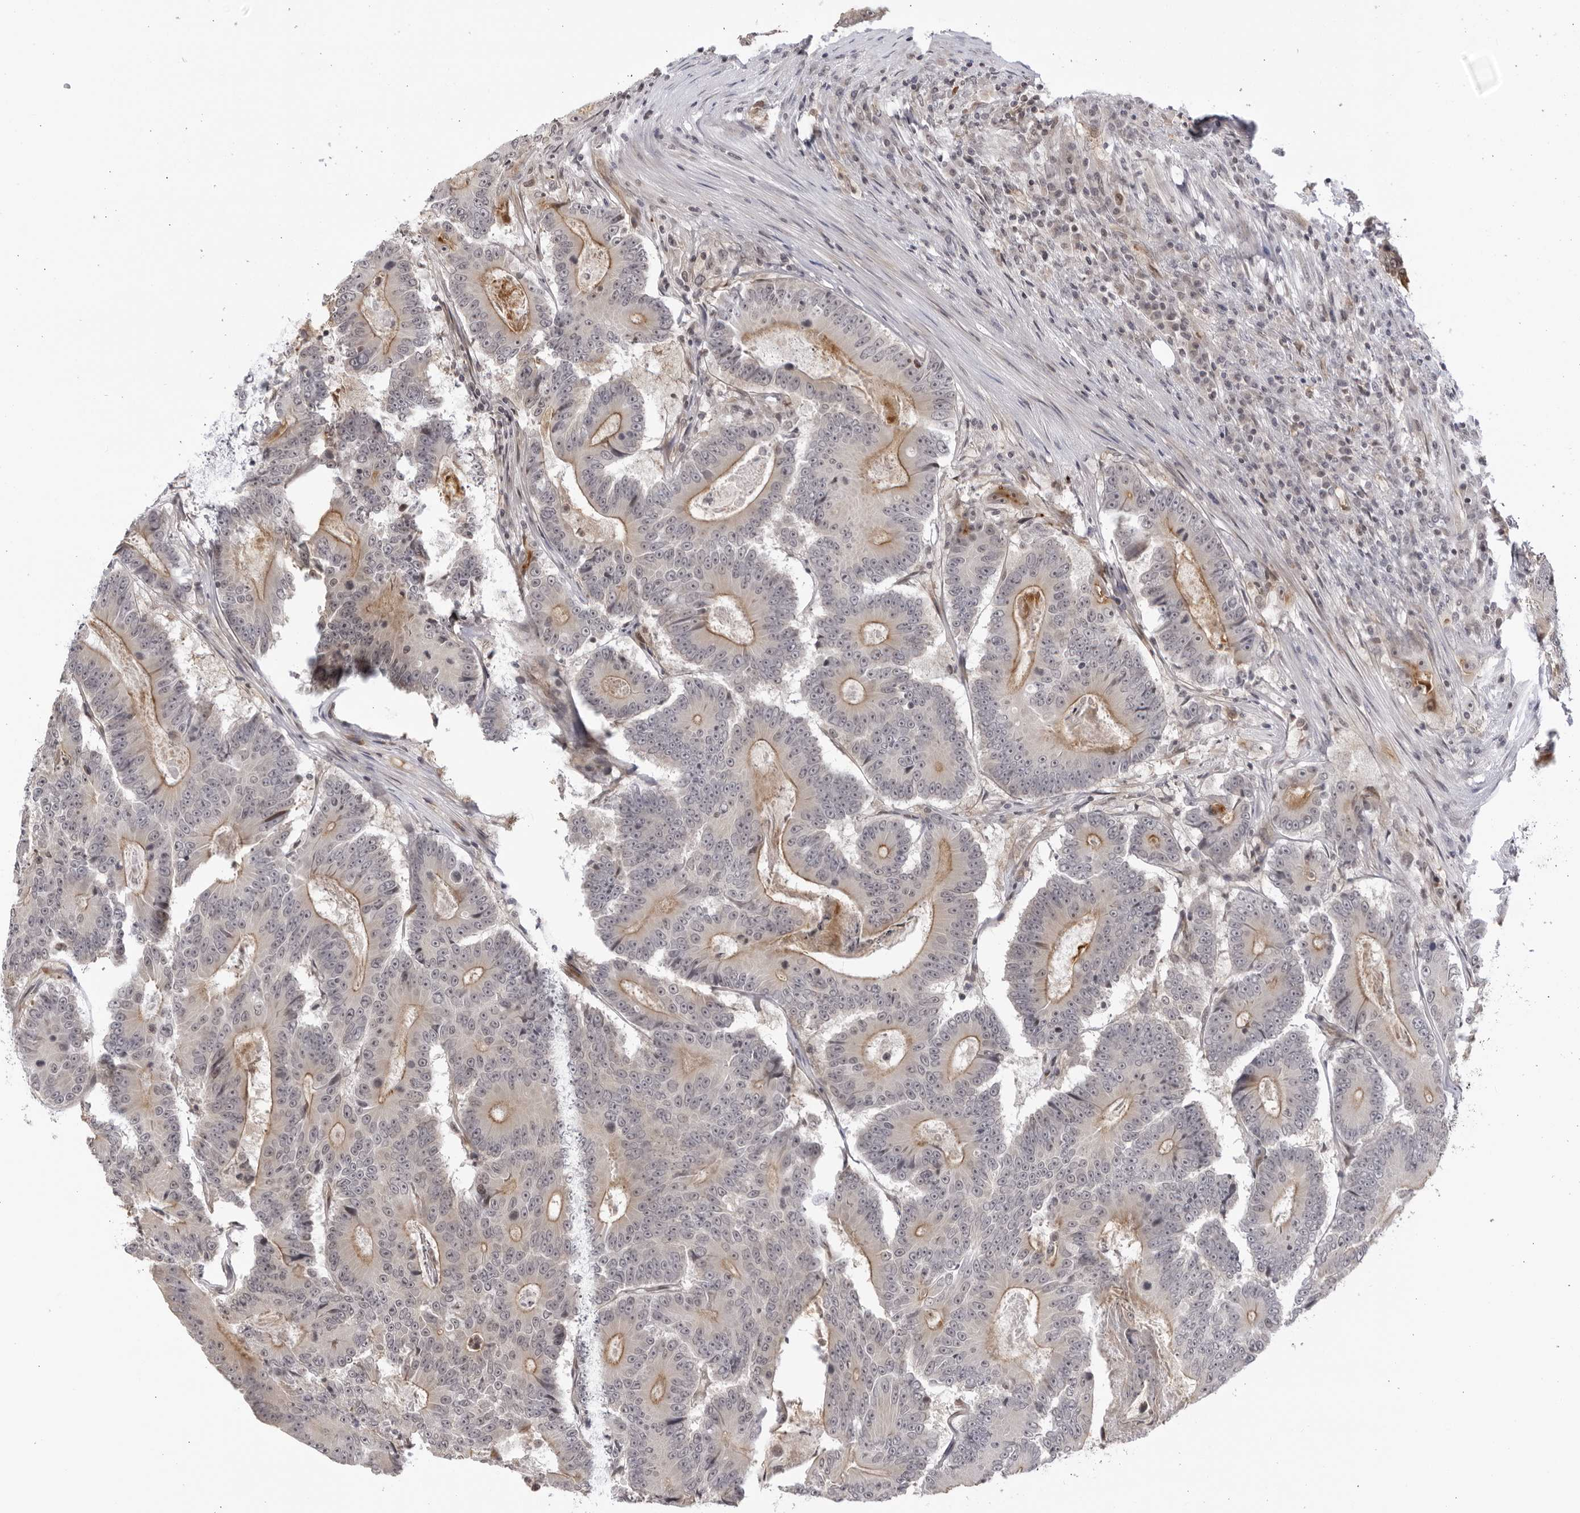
{"staining": {"intensity": "weak", "quantity": "25%-75%", "location": "cytoplasmic/membranous"}, "tissue": "colorectal cancer", "cell_type": "Tumor cells", "image_type": "cancer", "snomed": [{"axis": "morphology", "description": "Adenocarcinoma, NOS"}, {"axis": "topography", "description": "Colon"}], "caption": "IHC (DAB) staining of human colorectal adenocarcinoma shows weak cytoplasmic/membranous protein staining in approximately 25%-75% of tumor cells.", "gene": "CNBD1", "patient": {"sex": "male", "age": 83}}